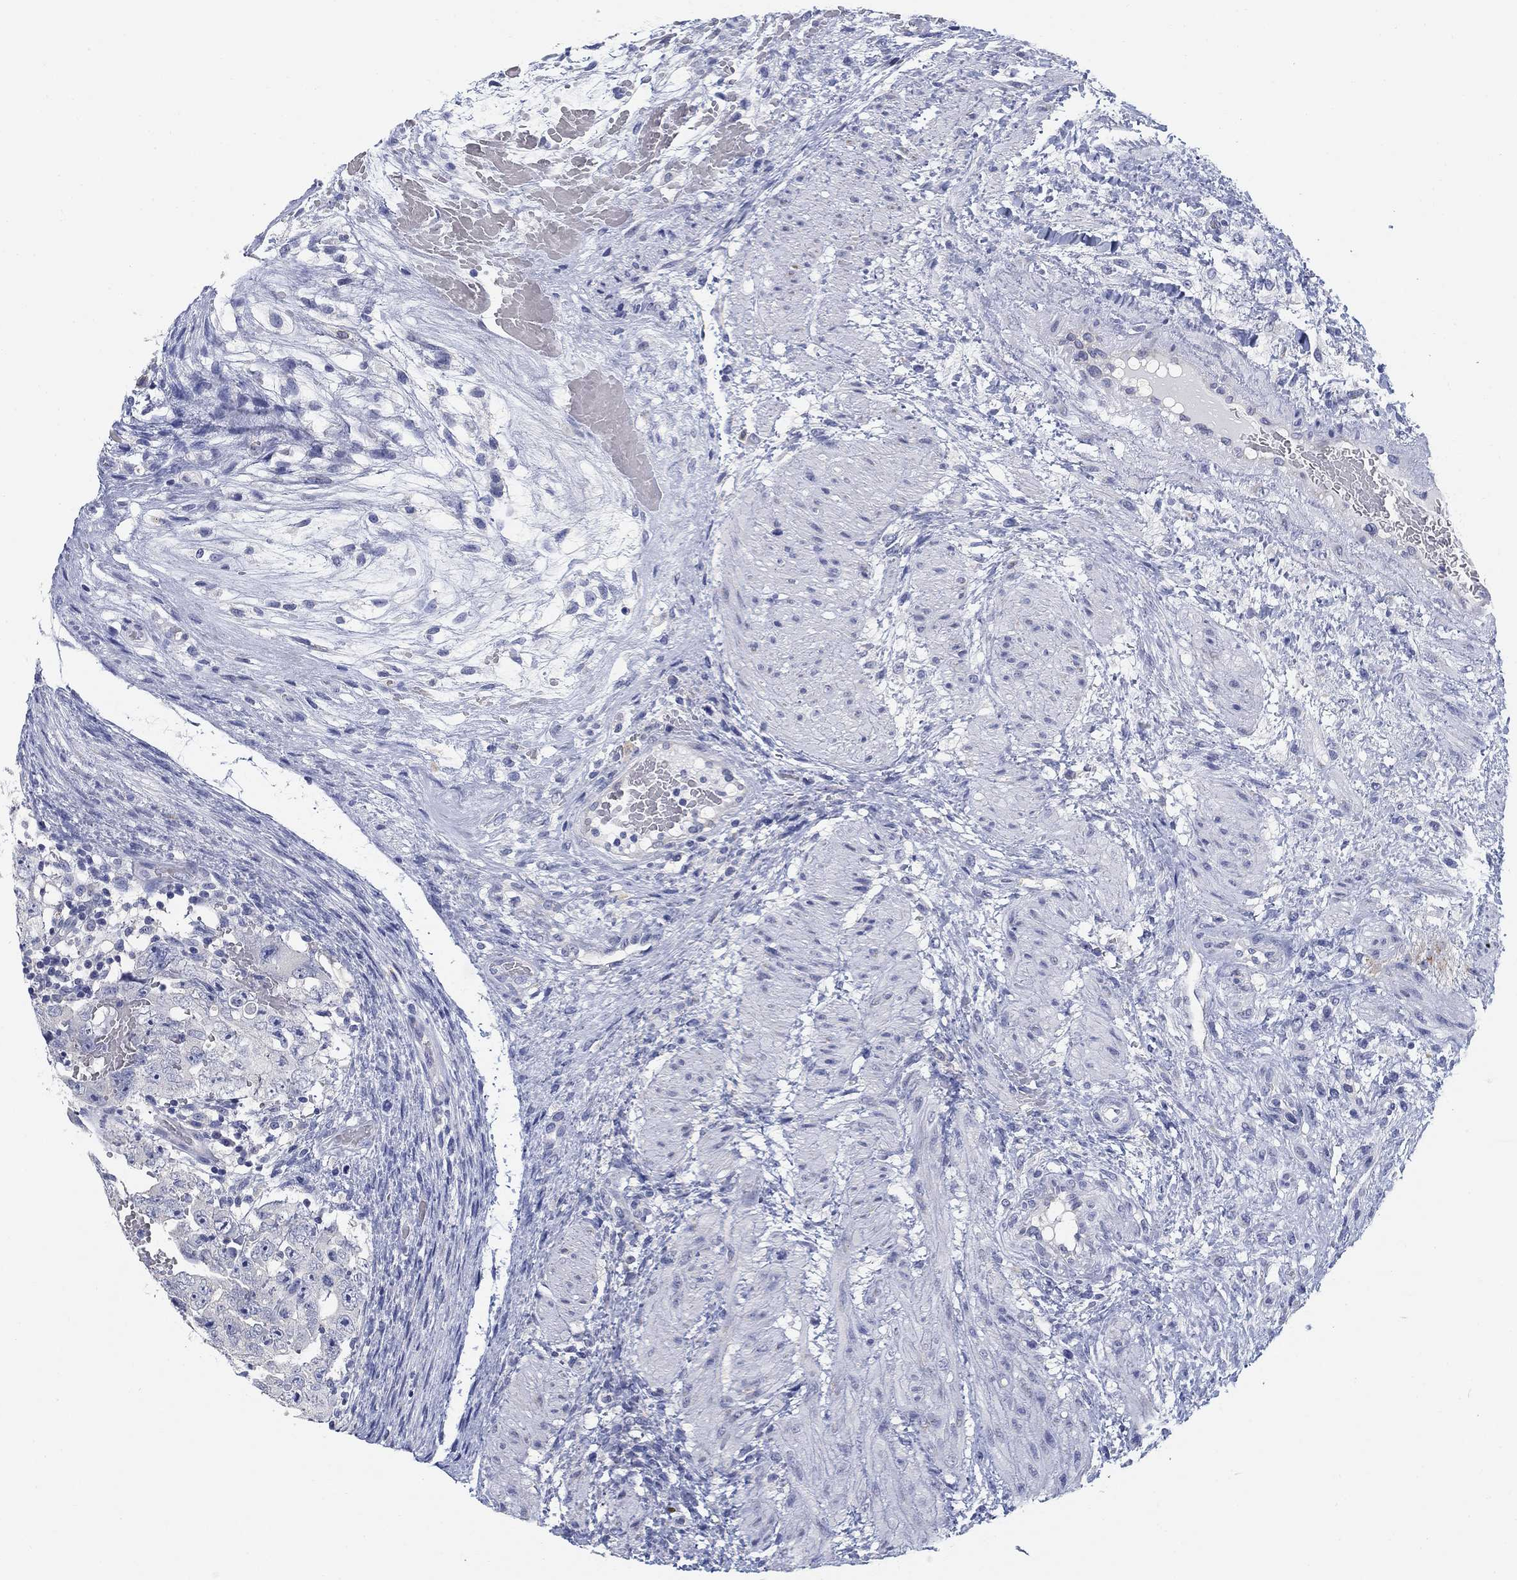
{"staining": {"intensity": "moderate", "quantity": "<25%", "location": "cytoplasmic/membranous"}, "tissue": "testis cancer", "cell_type": "Tumor cells", "image_type": "cancer", "snomed": [{"axis": "morphology", "description": "Normal tissue, NOS"}, {"axis": "morphology", "description": "Carcinoma, Embryonal, NOS"}, {"axis": "topography", "description": "Testis"}, {"axis": "topography", "description": "Epididymis"}], "caption": "A brown stain shows moderate cytoplasmic/membranous staining of a protein in testis cancer tumor cells. (IHC, brightfield microscopy, high magnification).", "gene": "CLUL1", "patient": {"sex": "male", "age": 24}}